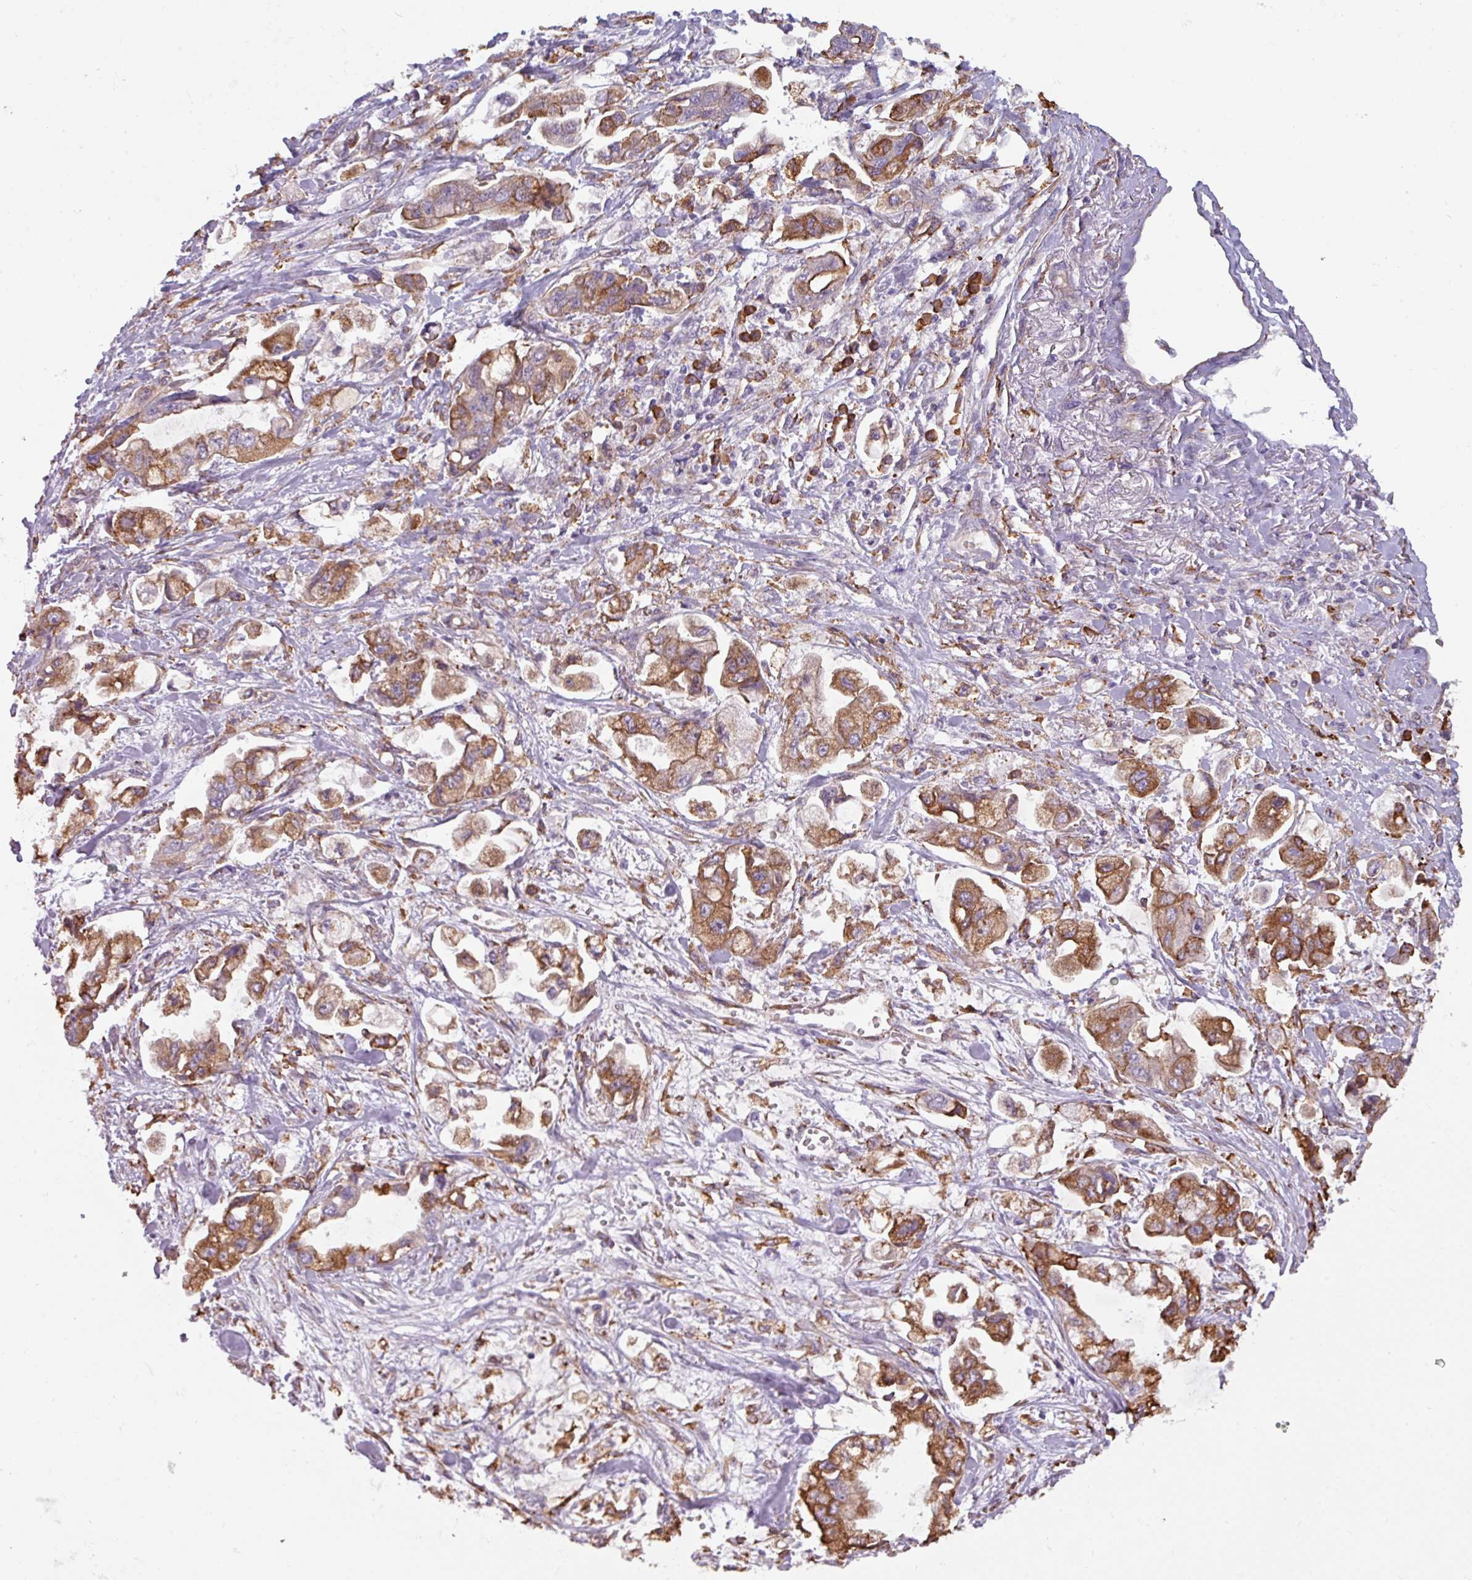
{"staining": {"intensity": "strong", "quantity": ">75%", "location": "cytoplasmic/membranous"}, "tissue": "stomach cancer", "cell_type": "Tumor cells", "image_type": "cancer", "snomed": [{"axis": "morphology", "description": "Adenocarcinoma, NOS"}, {"axis": "topography", "description": "Stomach"}], "caption": "Protein expression analysis of human stomach cancer (adenocarcinoma) reveals strong cytoplasmic/membranous expression in about >75% of tumor cells. (DAB IHC with brightfield microscopy, high magnification).", "gene": "BUD23", "patient": {"sex": "male", "age": 62}}